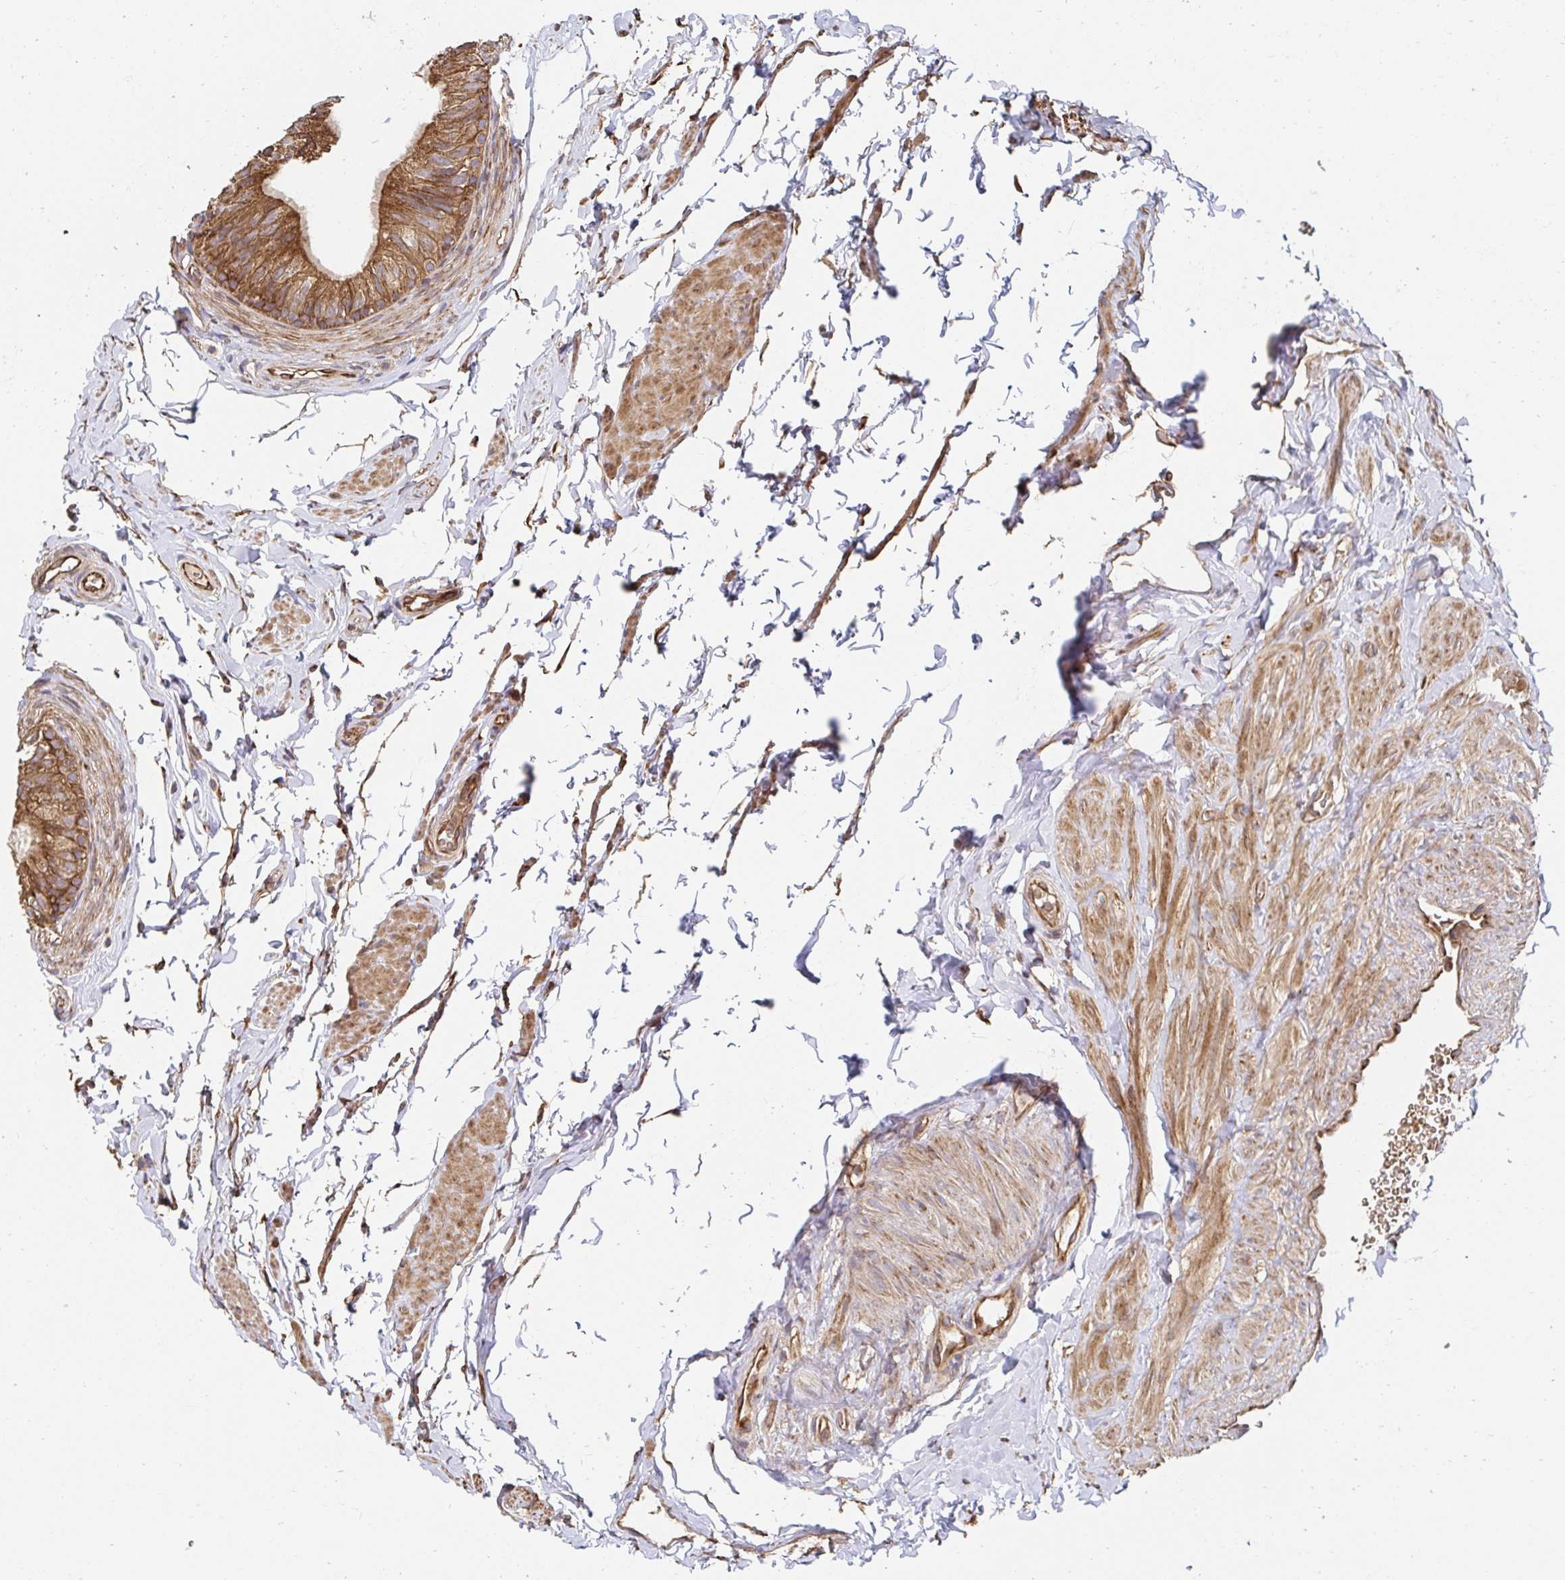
{"staining": {"intensity": "moderate", "quantity": ">75%", "location": "cytoplasmic/membranous"}, "tissue": "epididymis", "cell_type": "Glandular cells", "image_type": "normal", "snomed": [{"axis": "morphology", "description": "Normal tissue, NOS"}, {"axis": "topography", "description": "Epididymis, spermatic cord, NOS"}, {"axis": "topography", "description": "Epididymis"}, {"axis": "topography", "description": "Peripheral nerve tissue"}], "caption": "This micrograph reveals IHC staining of unremarkable epididymis, with medium moderate cytoplasmic/membranous positivity in approximately >75% of glandular cells.", "gene": "APBB1", "patient": {"sex": "male", "age": 29}}